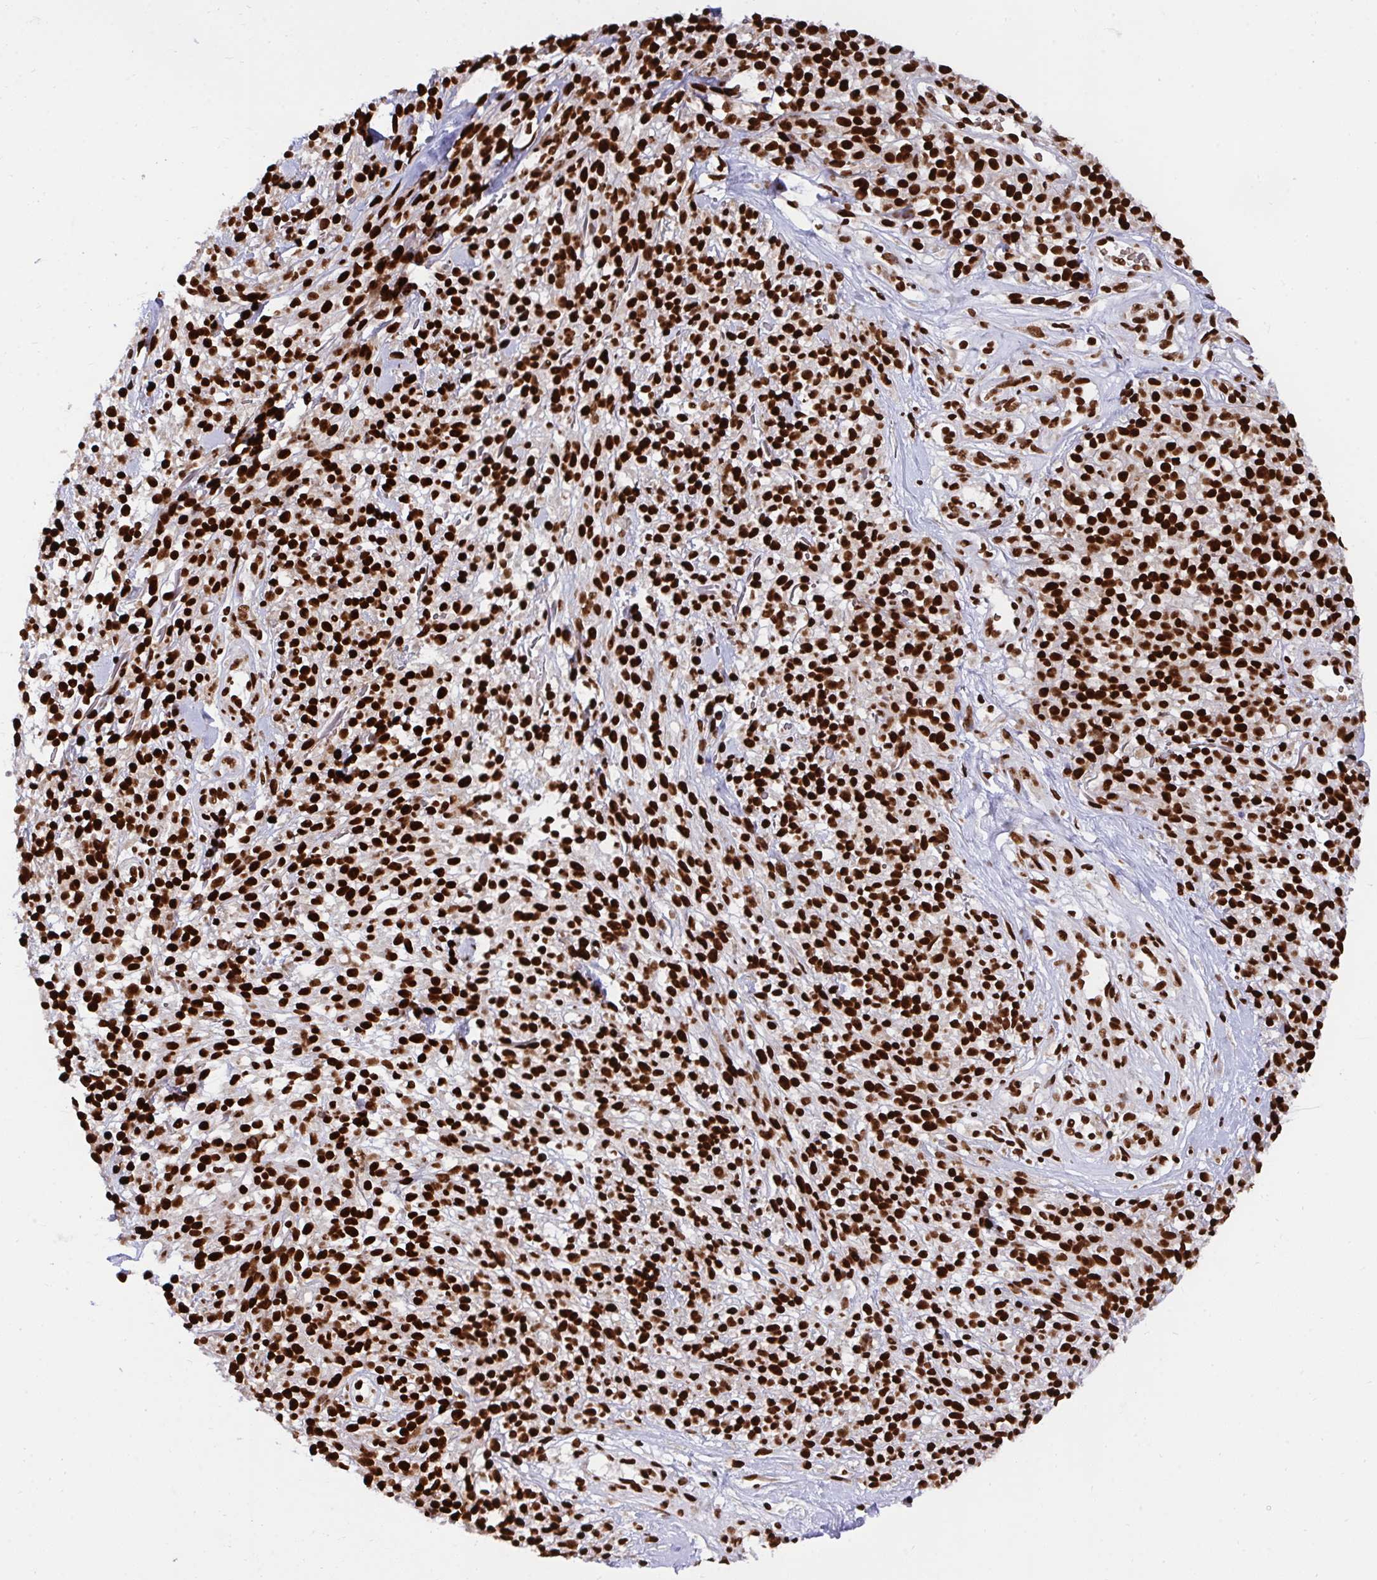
{"staining": {"intensity": "strong", "quantity": ">75%", "location": "nuclear"}, "tissue": "melanoma", "cell_type": "Tumor cells", "image_type": "cancer", "snomed": [{"axis": "morphology", "description": "Malignant melanoma, NOS"}, {"axis": "topography", "description": "Skin"}, {"axis": "topography", "description": "Skin of trunk"}], "caption": "Approximately >75% of tumor cells in human malignant melanoma display strong nuclear protein expression as visualized by brown immunohistochemical staining.", "gene": "HNRNPL", "patient": {"sex": "male", "age": 74}}